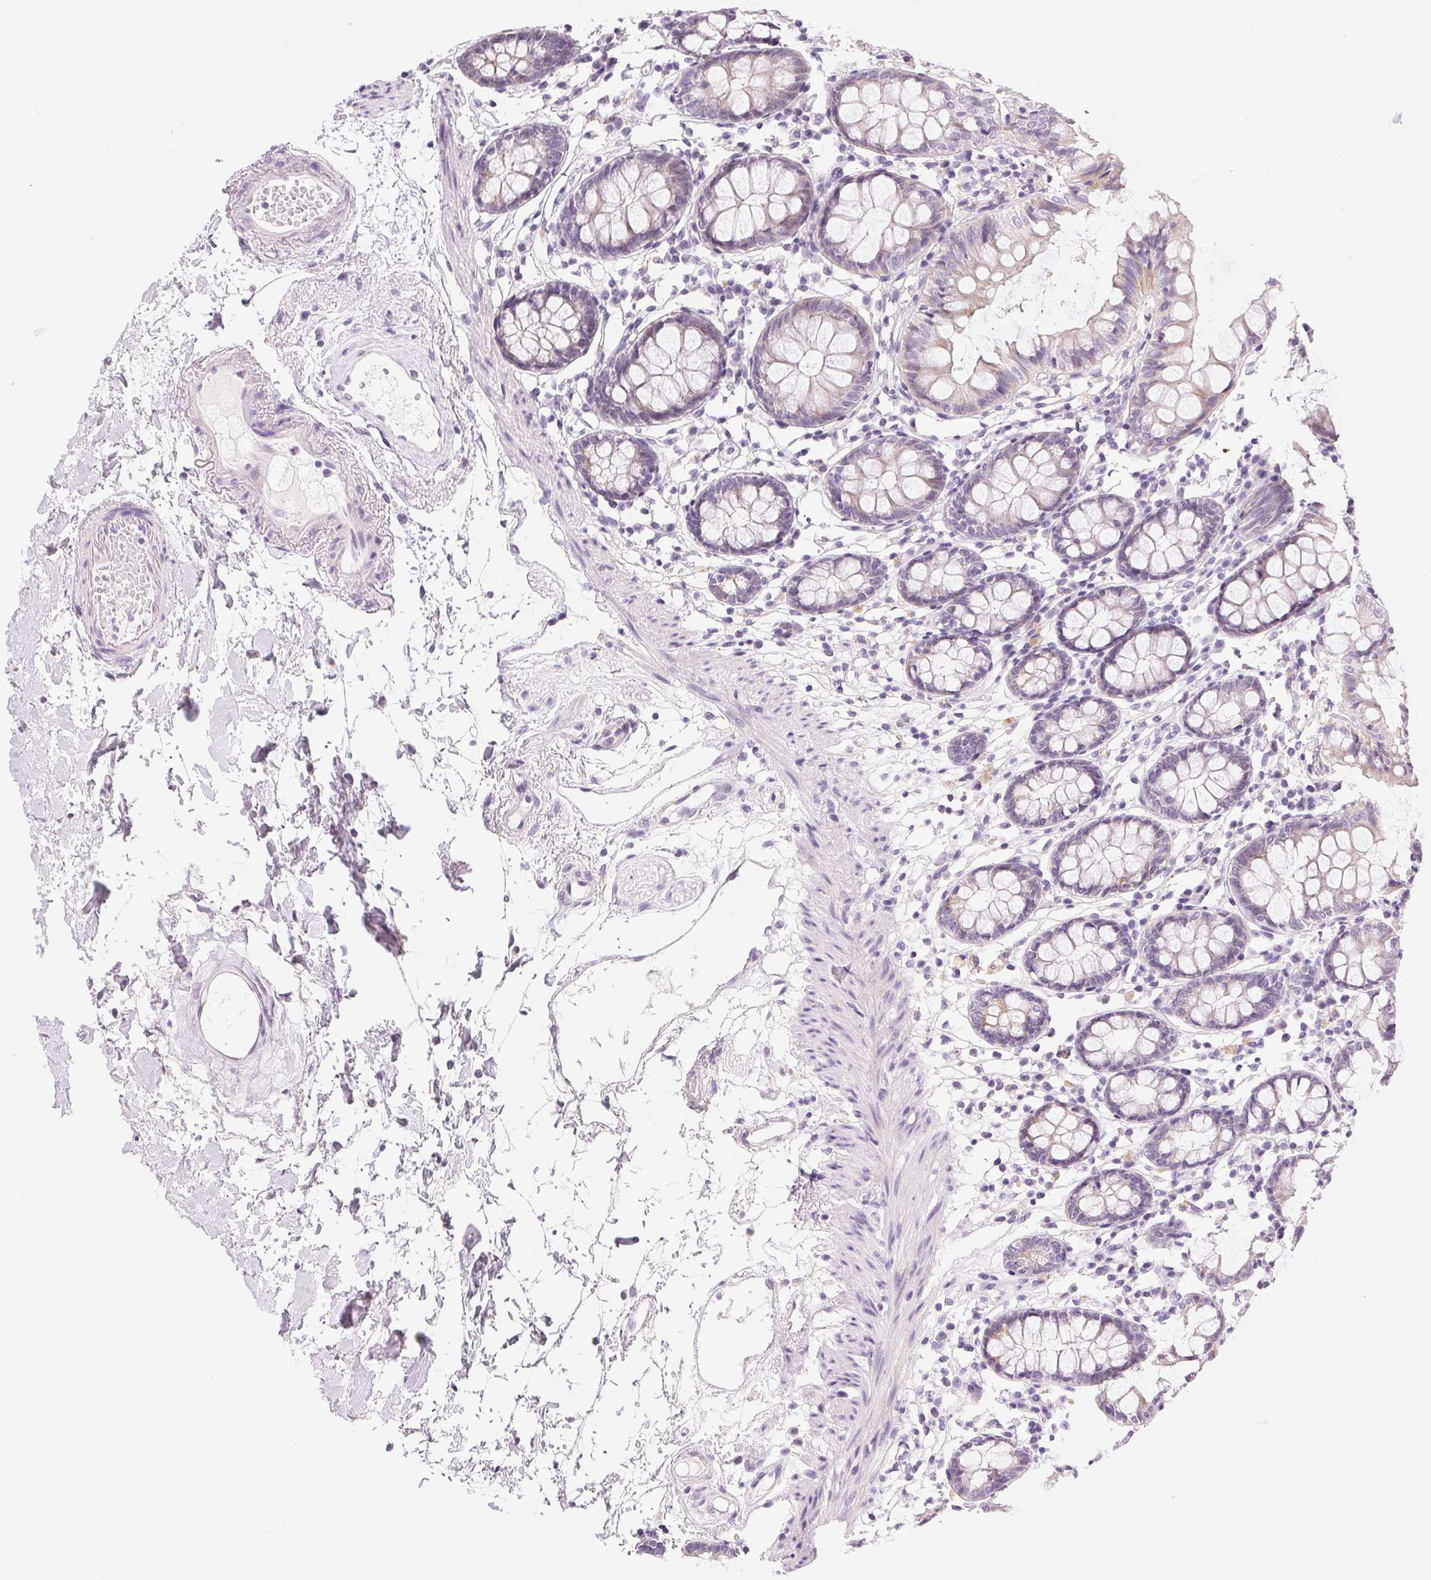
{"staining": {"intensity": "negative", "quantity": "none", "location": "none"}, "tissue": "colon", "cell_type": "Endothelial cells", "image_type": "normal", "snomed": [{"axis": "morphology", "description": "Normal tissue, NOS"}, {"axis": "topography", "description": "Colon"}], "caption": "DAB immunohistochemical staining of benign human colon demonstrates no significant positivity in endothelial cells.", "gene": "GSDMC", "patient": {"sex": "female", "age": 84}}